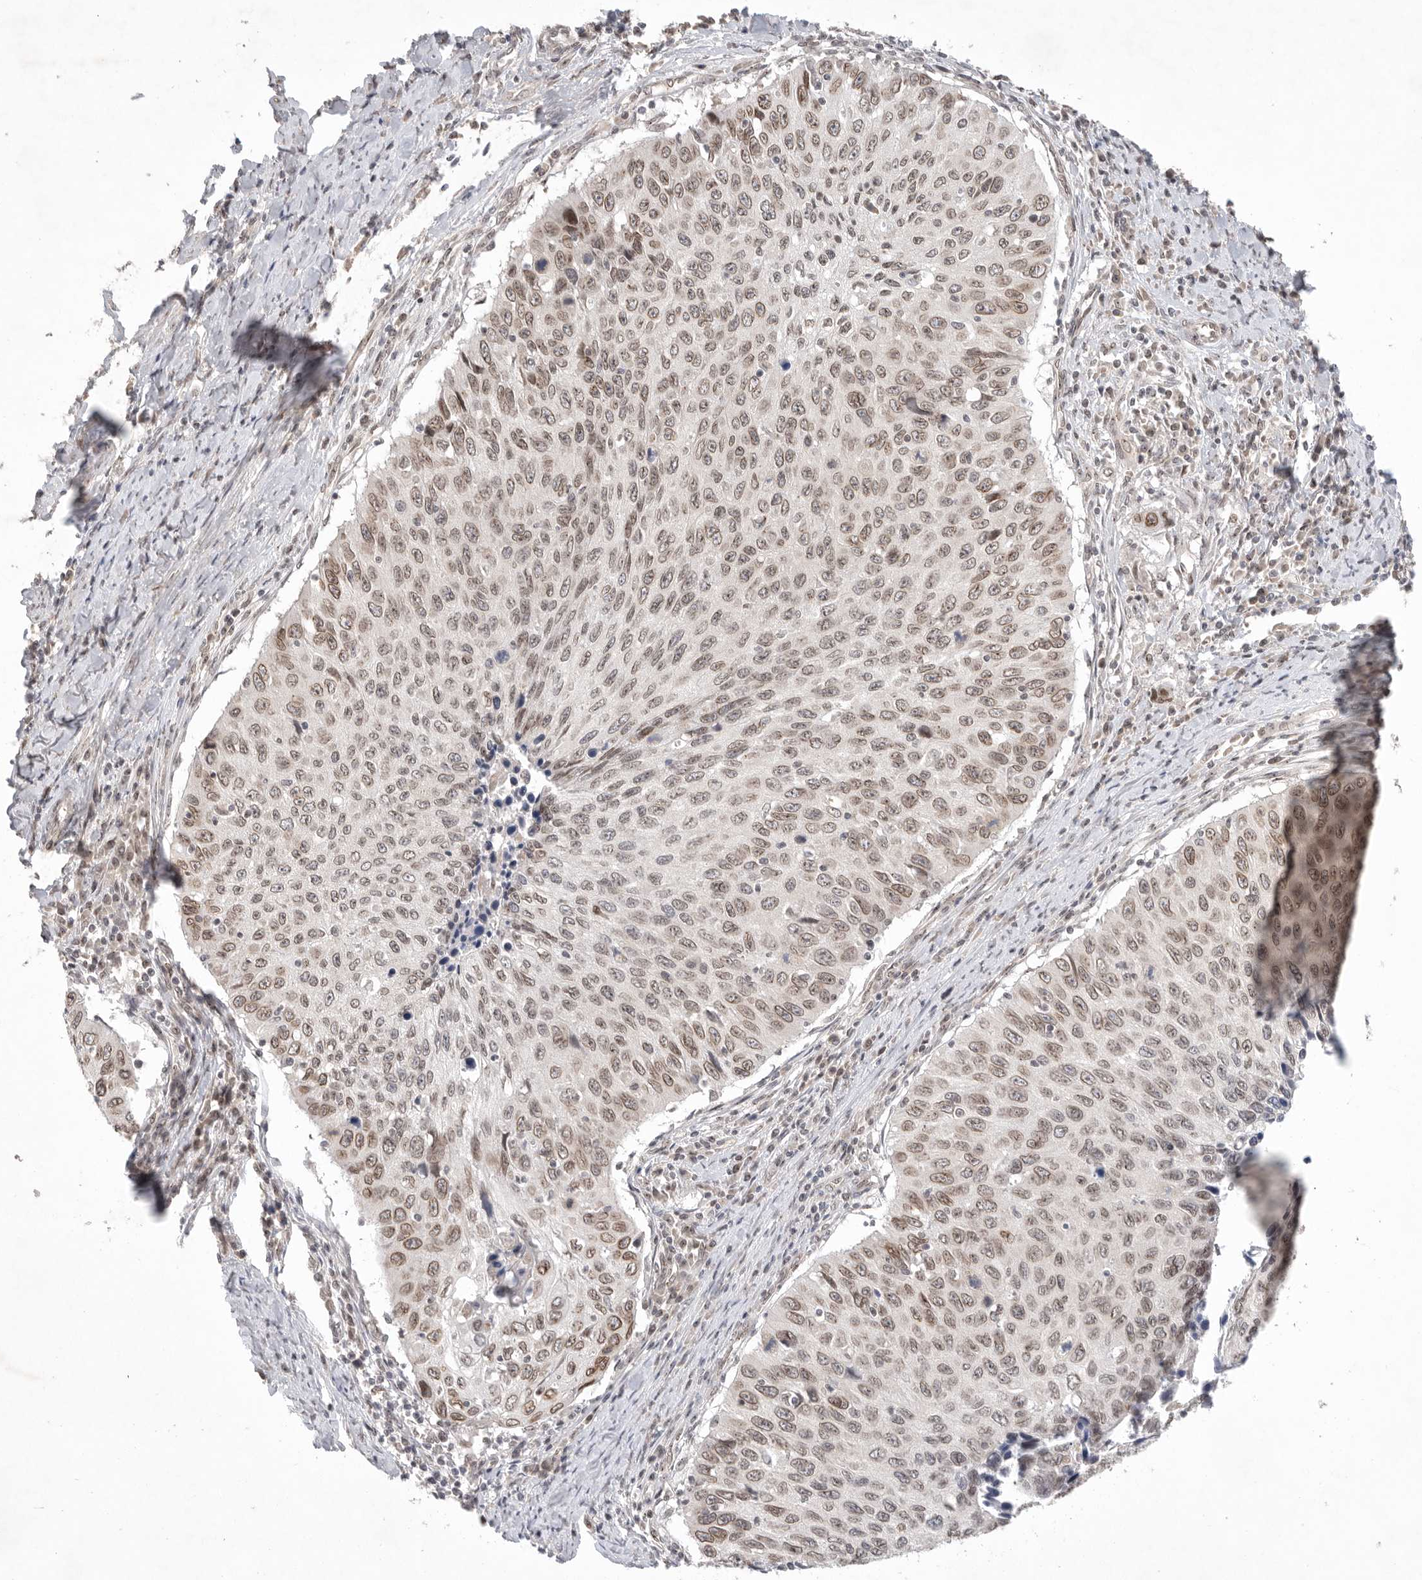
{"staining": {"intensity": "moderate", "quantity": "25%-75%", "location": "cytoplasmic/membranous,nuclear"}, "tissue": "cervical cancer", "cell_type": "Tumor cells", "image_type": "cancer", "snomed": [{"axis": "morphology", "description": "Squamous cell carcinoma, NOS"}, {"axis": "topography", "description": "Cervix"}], "caption": "Cervical cancer (squamous cell carcinoma) stained with a protein marker displays moderate staining in tumor cells.", "gene": "LEMD3", "patient": {"sex": "female", "age": 53}}